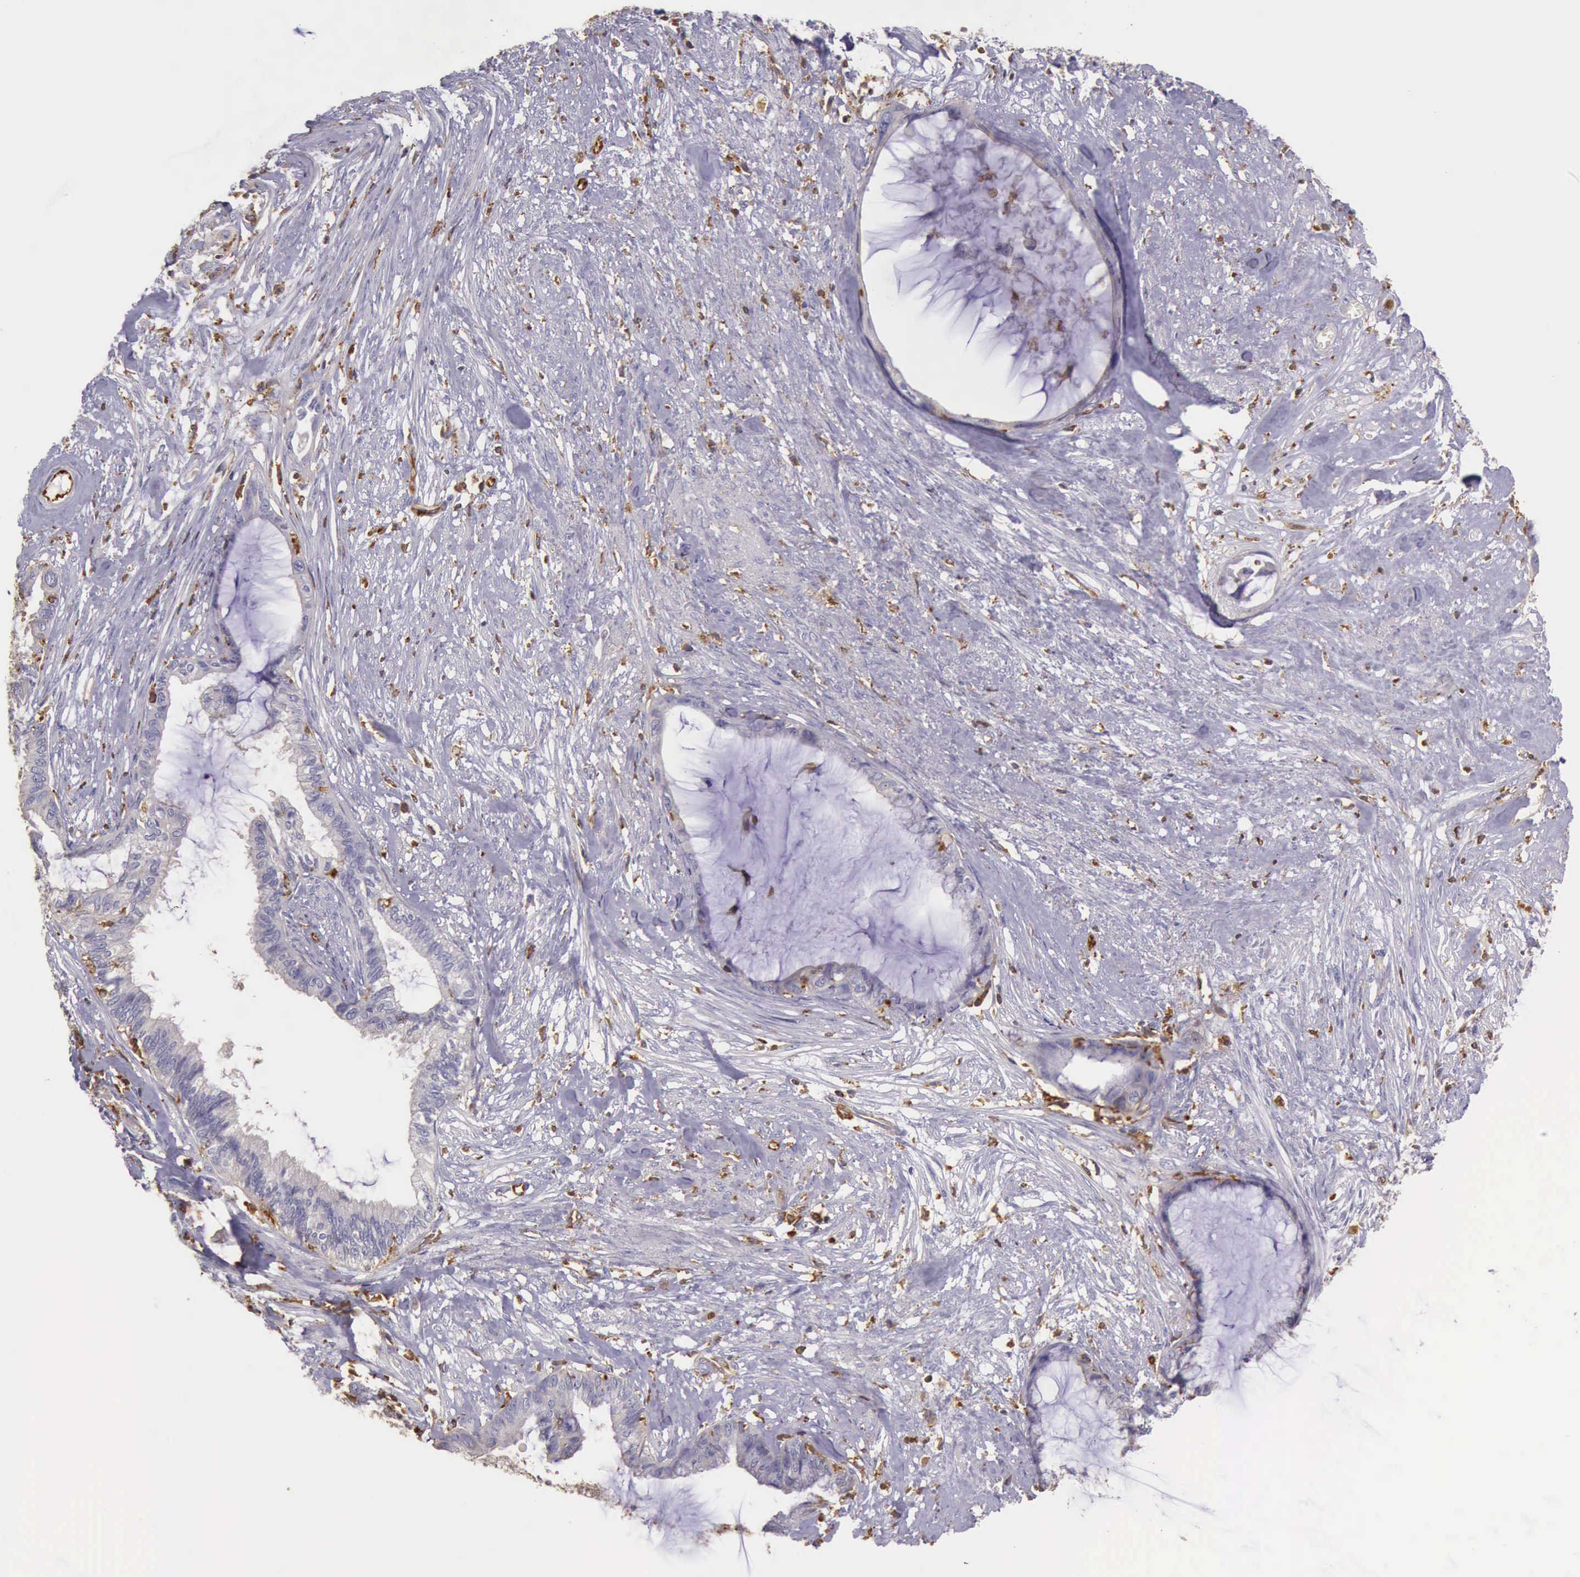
{"staining": {"intensity": "negative", "quantity": "none", "location": "none"}, "tissue": "endometrial cancer", "cell_type": "Tumor cells", "image_type": "cancer", "snomed": [{"axis": "morphology", "description": "Adenocarcinoma, NOS"}, {"axis": "topography", "description": "Endometrium"}], "caption": "This micrograph is of adenocarcinoma (endometrial) stained with immunohistochemistry to label a protein in brown with the nuclei are counter-stained blue. There is no expression in tumor cells.", "gene": "ARHGAP4", "patient": {"sex": "female", "age": 86}}